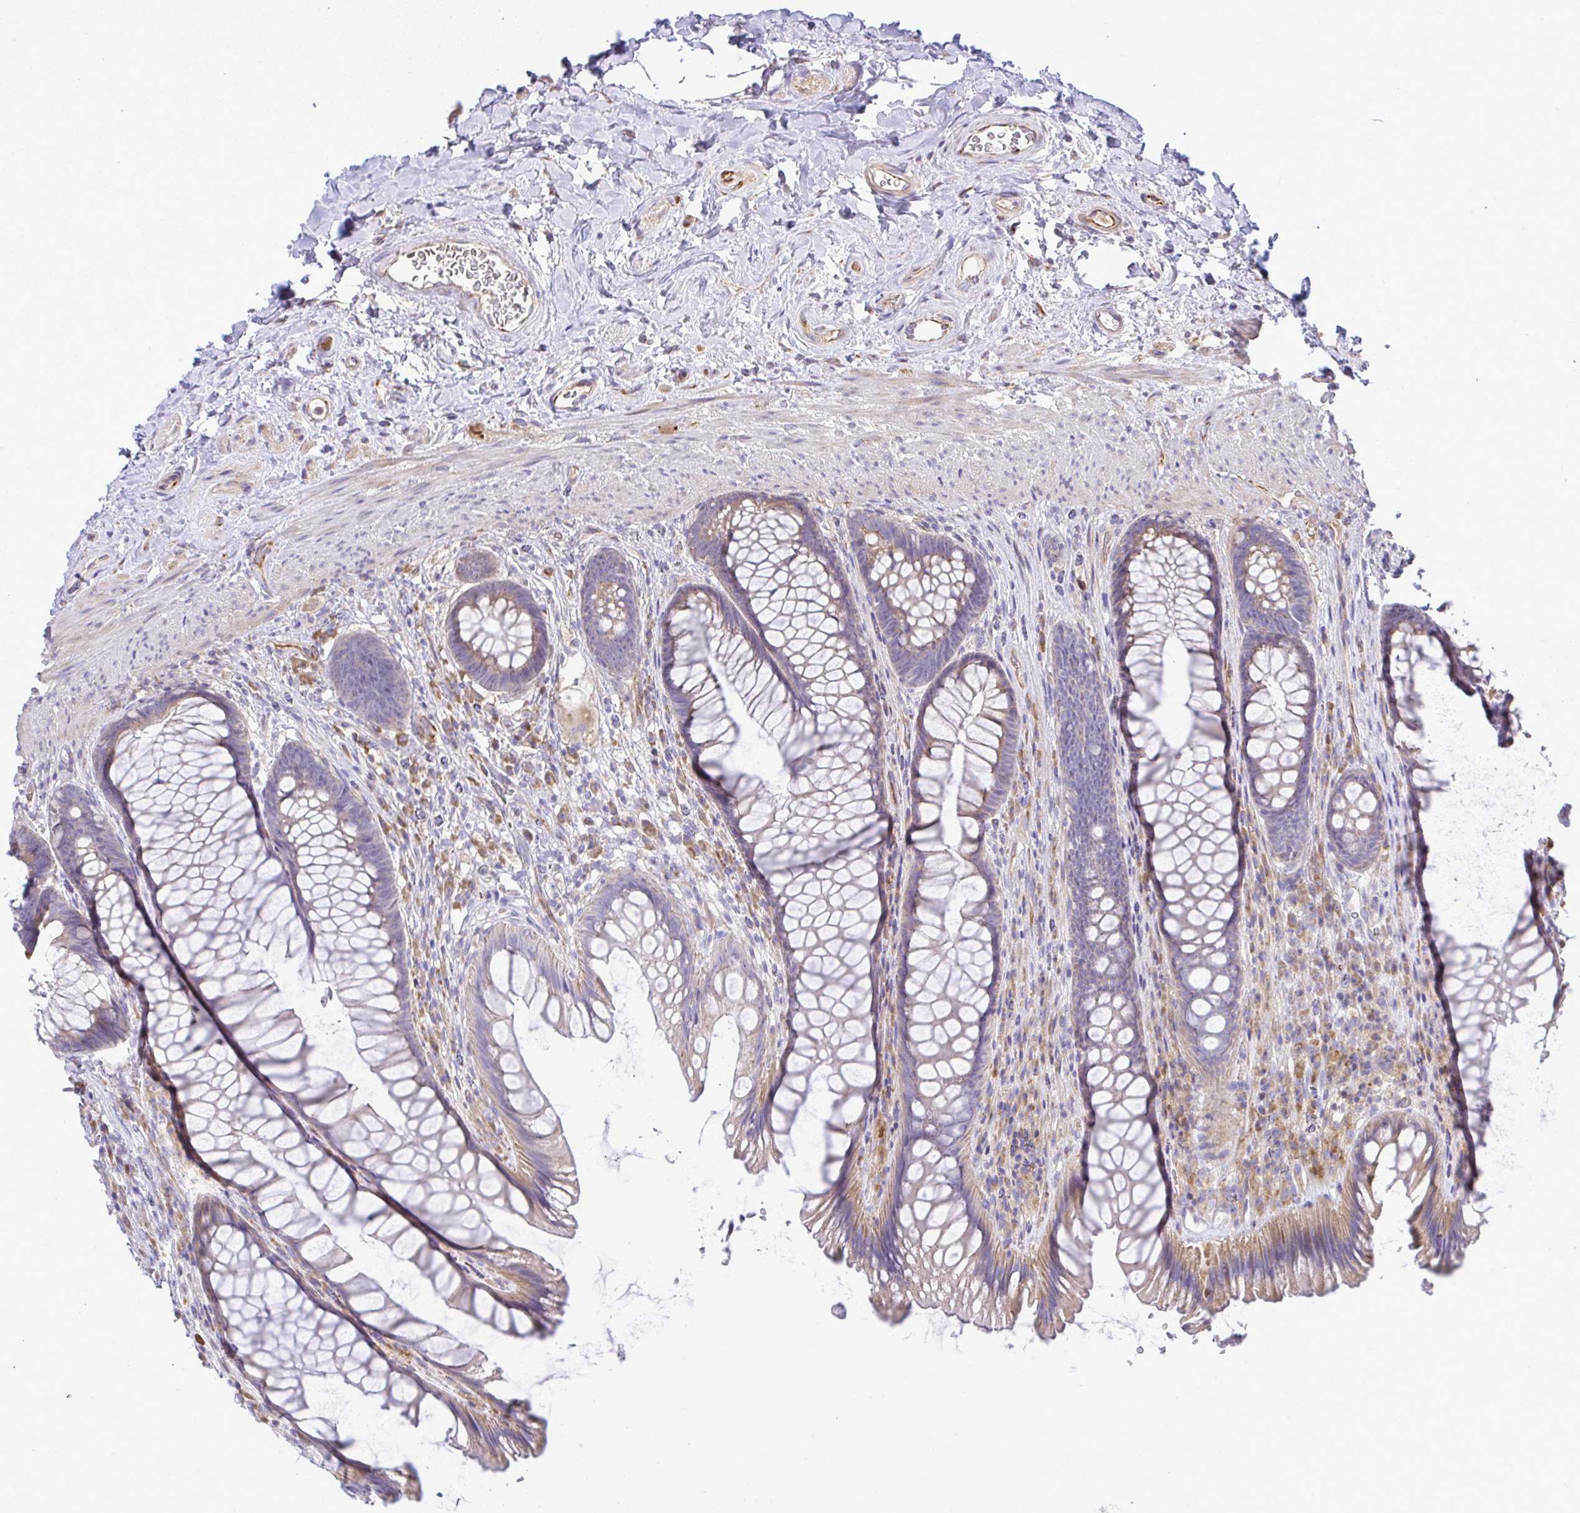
{"staining": {"intensity": "weak", "quantity": "<25%", "location": "cytoplasmic/membranous"}, "tissue": "rectum", "cell_type": "Glandular cells", "image_type": "normal", "snomed": [{"axis": "morphology", "description": "Normal tissue, NOS"}, {"axis": "topography", "description": "Rectum"}], "caption": "Protein analysis of normal rectum reveals no significant expression in glandular cells.", "gene": "GRID2", "patient": {"sex": "male", "age": 53}}